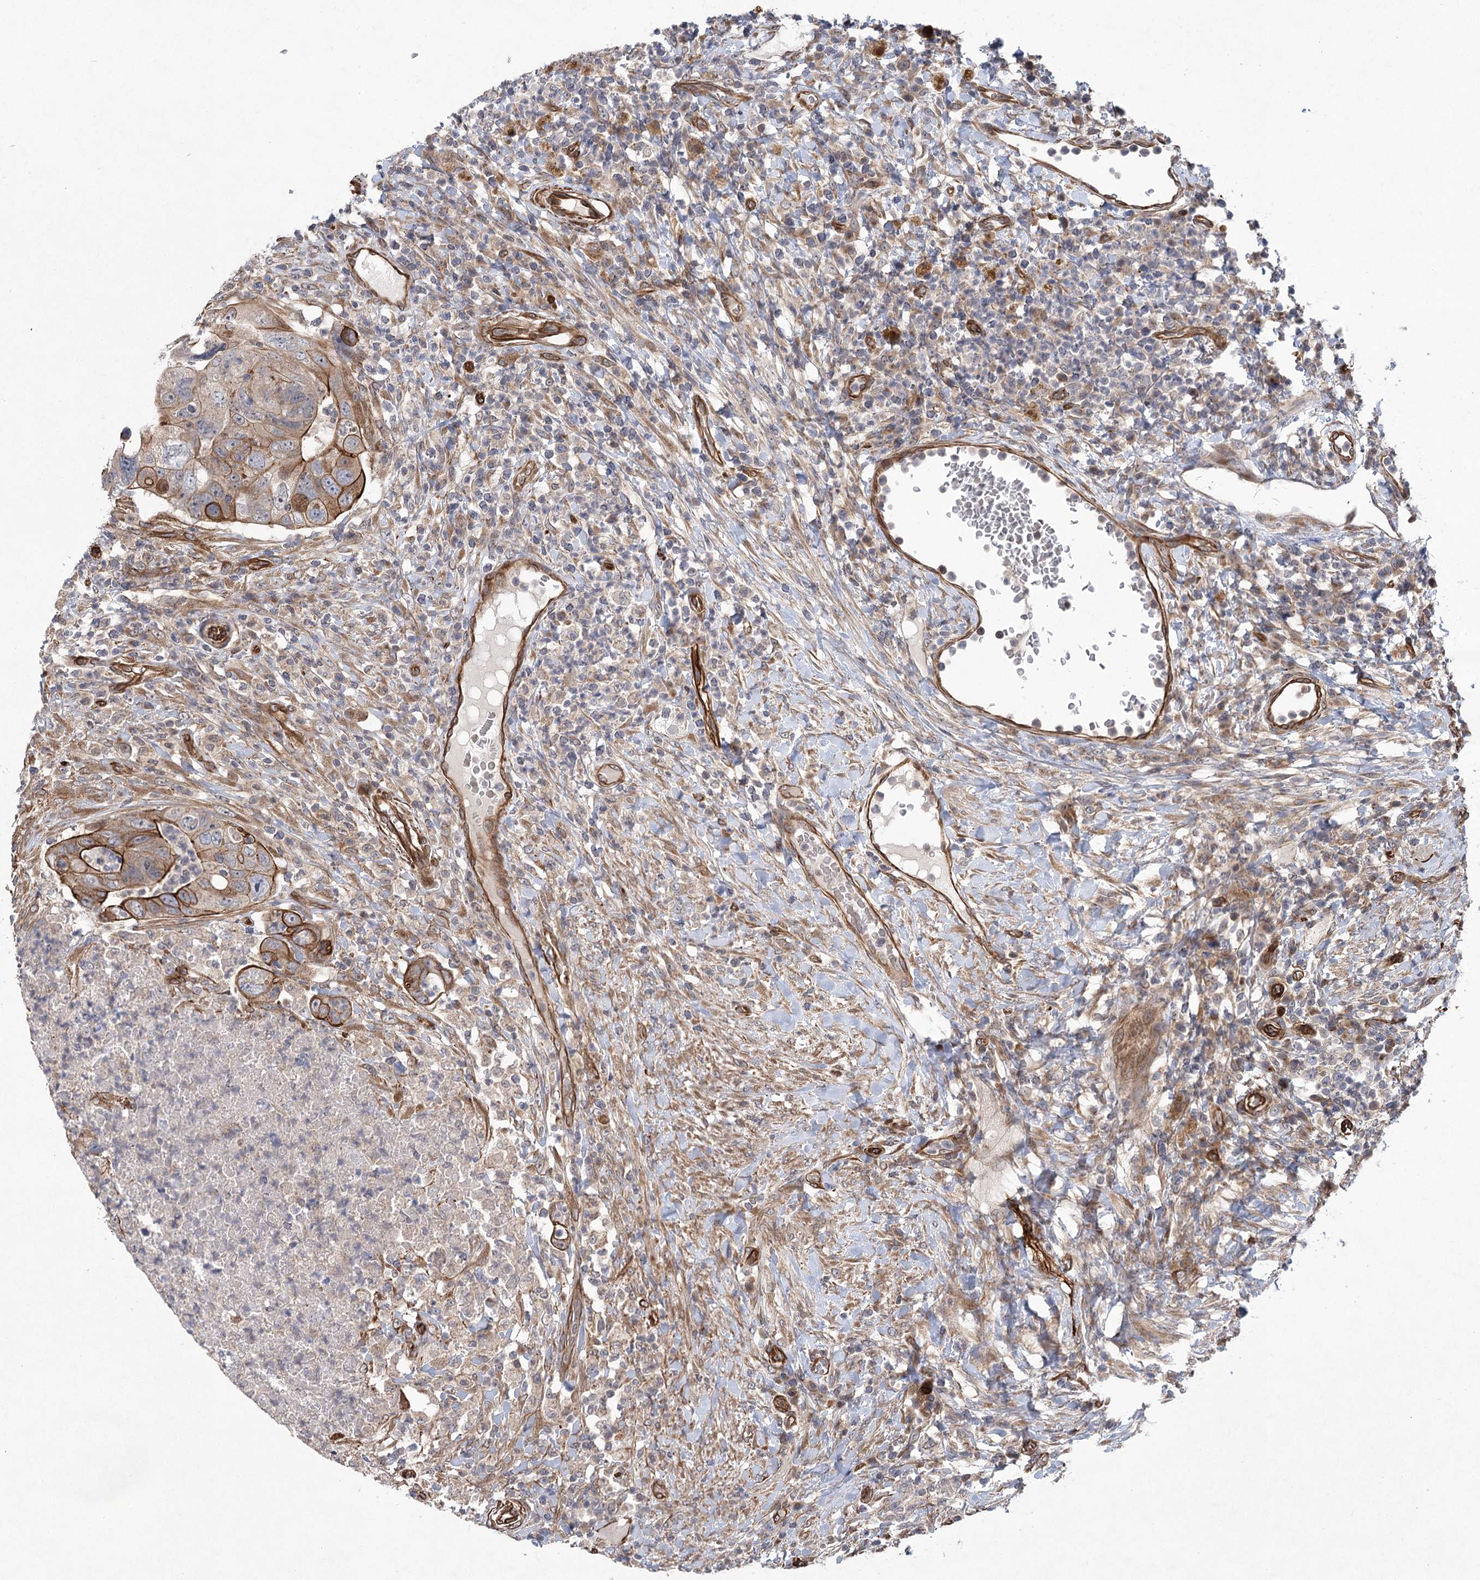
{"staining": {"intensity": "moderate", "quantity": ">75%", "location": "cytoplasmic/membranous"}, "tissue": "colorectal cancer", "cell_type": "Tumor cells", "image_type": "cancer", "snomed": [{"axis": "morphology", "description": "Adenocarcinoma, NOS"}, {"axis": "topography", "description": "Rectum"}], "caption": "Approximately >75% of tumor cells in human colorectal adenocarcinoma reveal moderate cytoplasmic/membranous protein expression as visualized by brown immunohistochemical staining.", "gene": "RWDD4", "patient": {"sex": "male", "age": 59}}